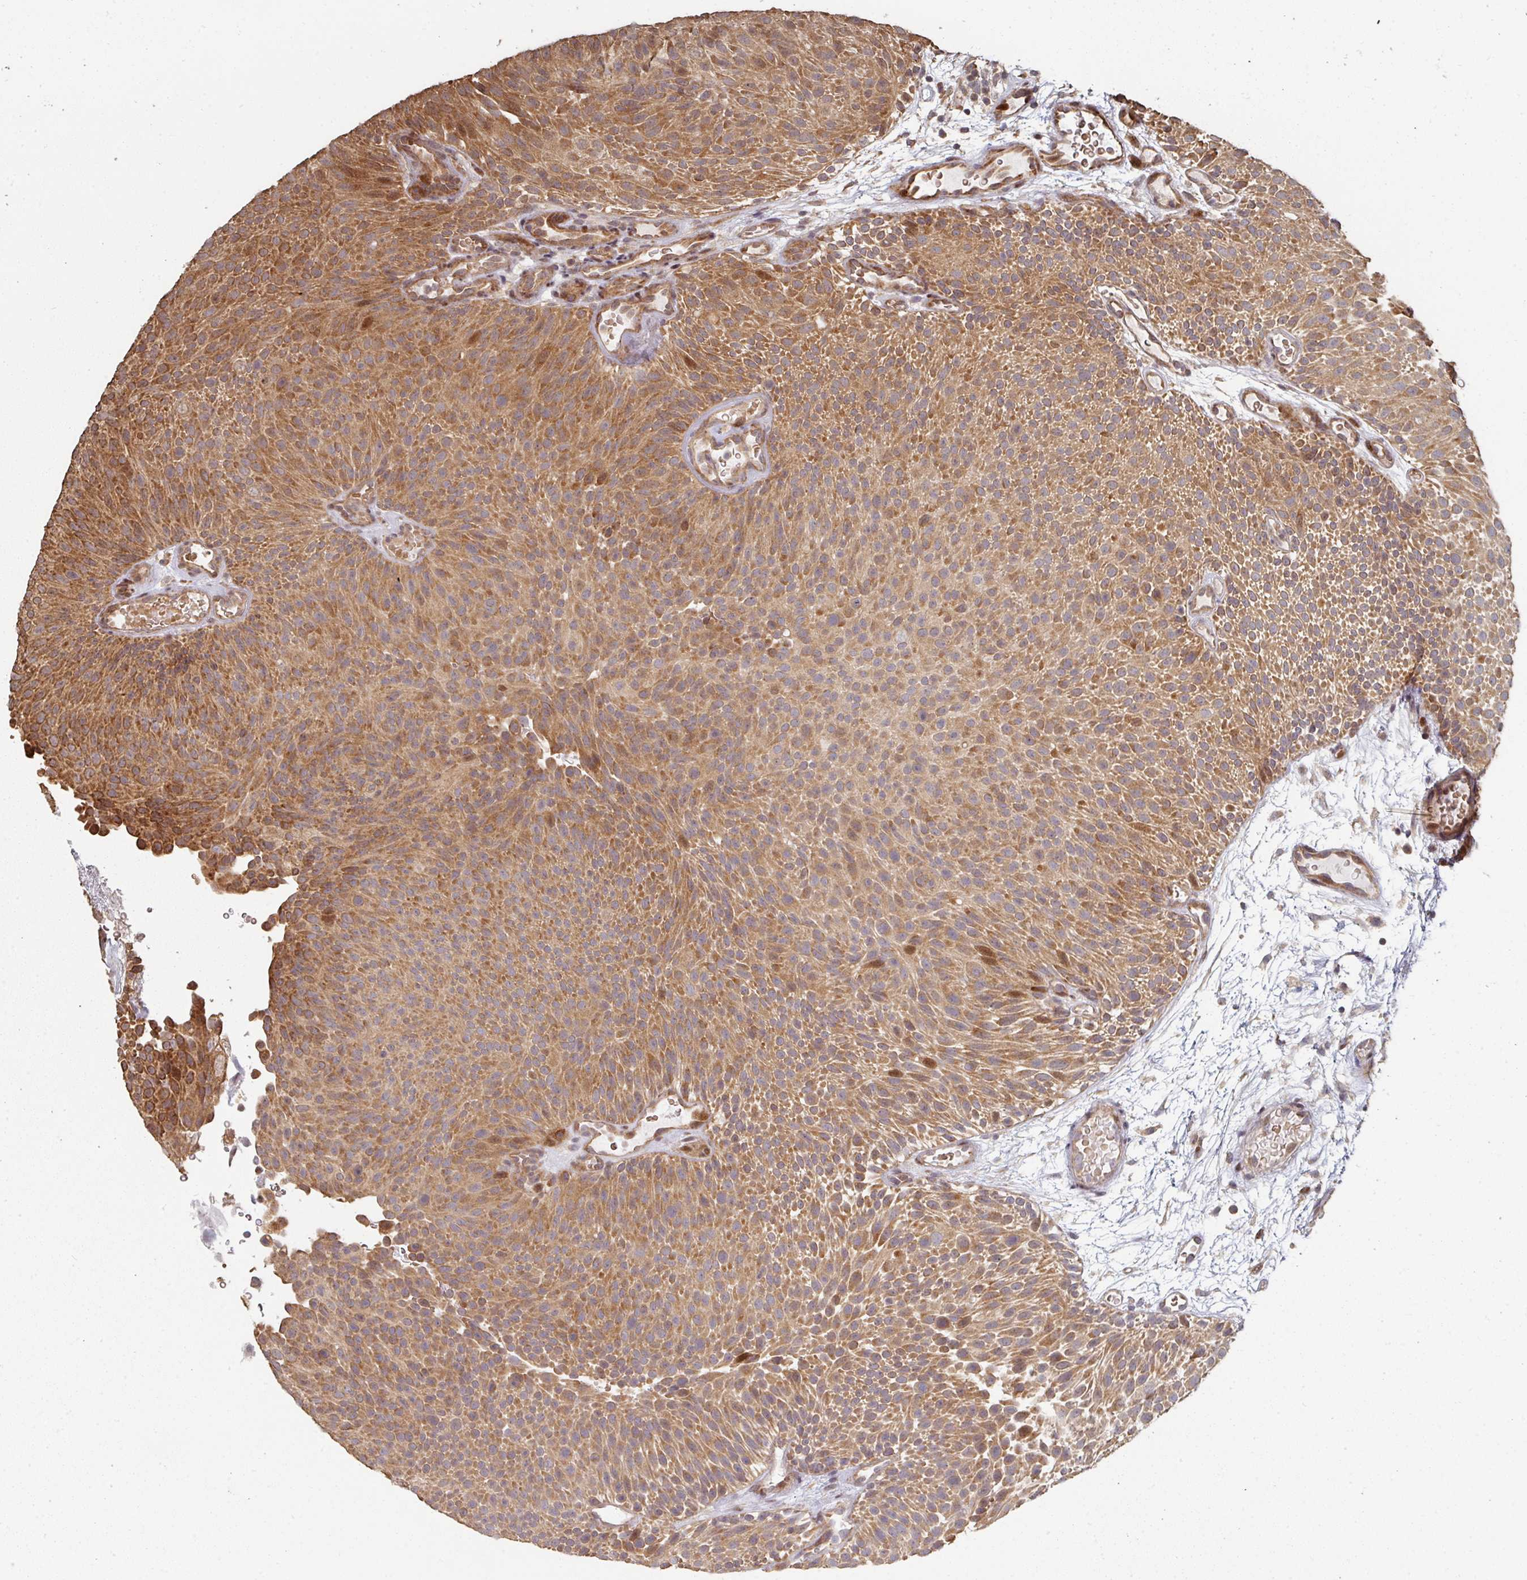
{"staining": {"intensity": "moderate", "quantity": ">75%", "location": "cytoplasmic/membranous,nuclear"}, "tissue": "urothelial cancer", "cell_type": "Tumor cells", "image_type": "cancer", "snomed": [{"axis": "morphology", "description": "Urothelial carcinoma, Low grade"}, {"axis": "topography", "description": "Urinary bladder"}], "caption": "An IHC photomicrograph of neoplastic tissue is shown. Protein staining in brown highlights moderate cytoplasmic/membranous and nuclear positivity in urothelial cancer within tumor cells.", "gene": "CA7", "patient": {"sex": "male", "age": 78}}